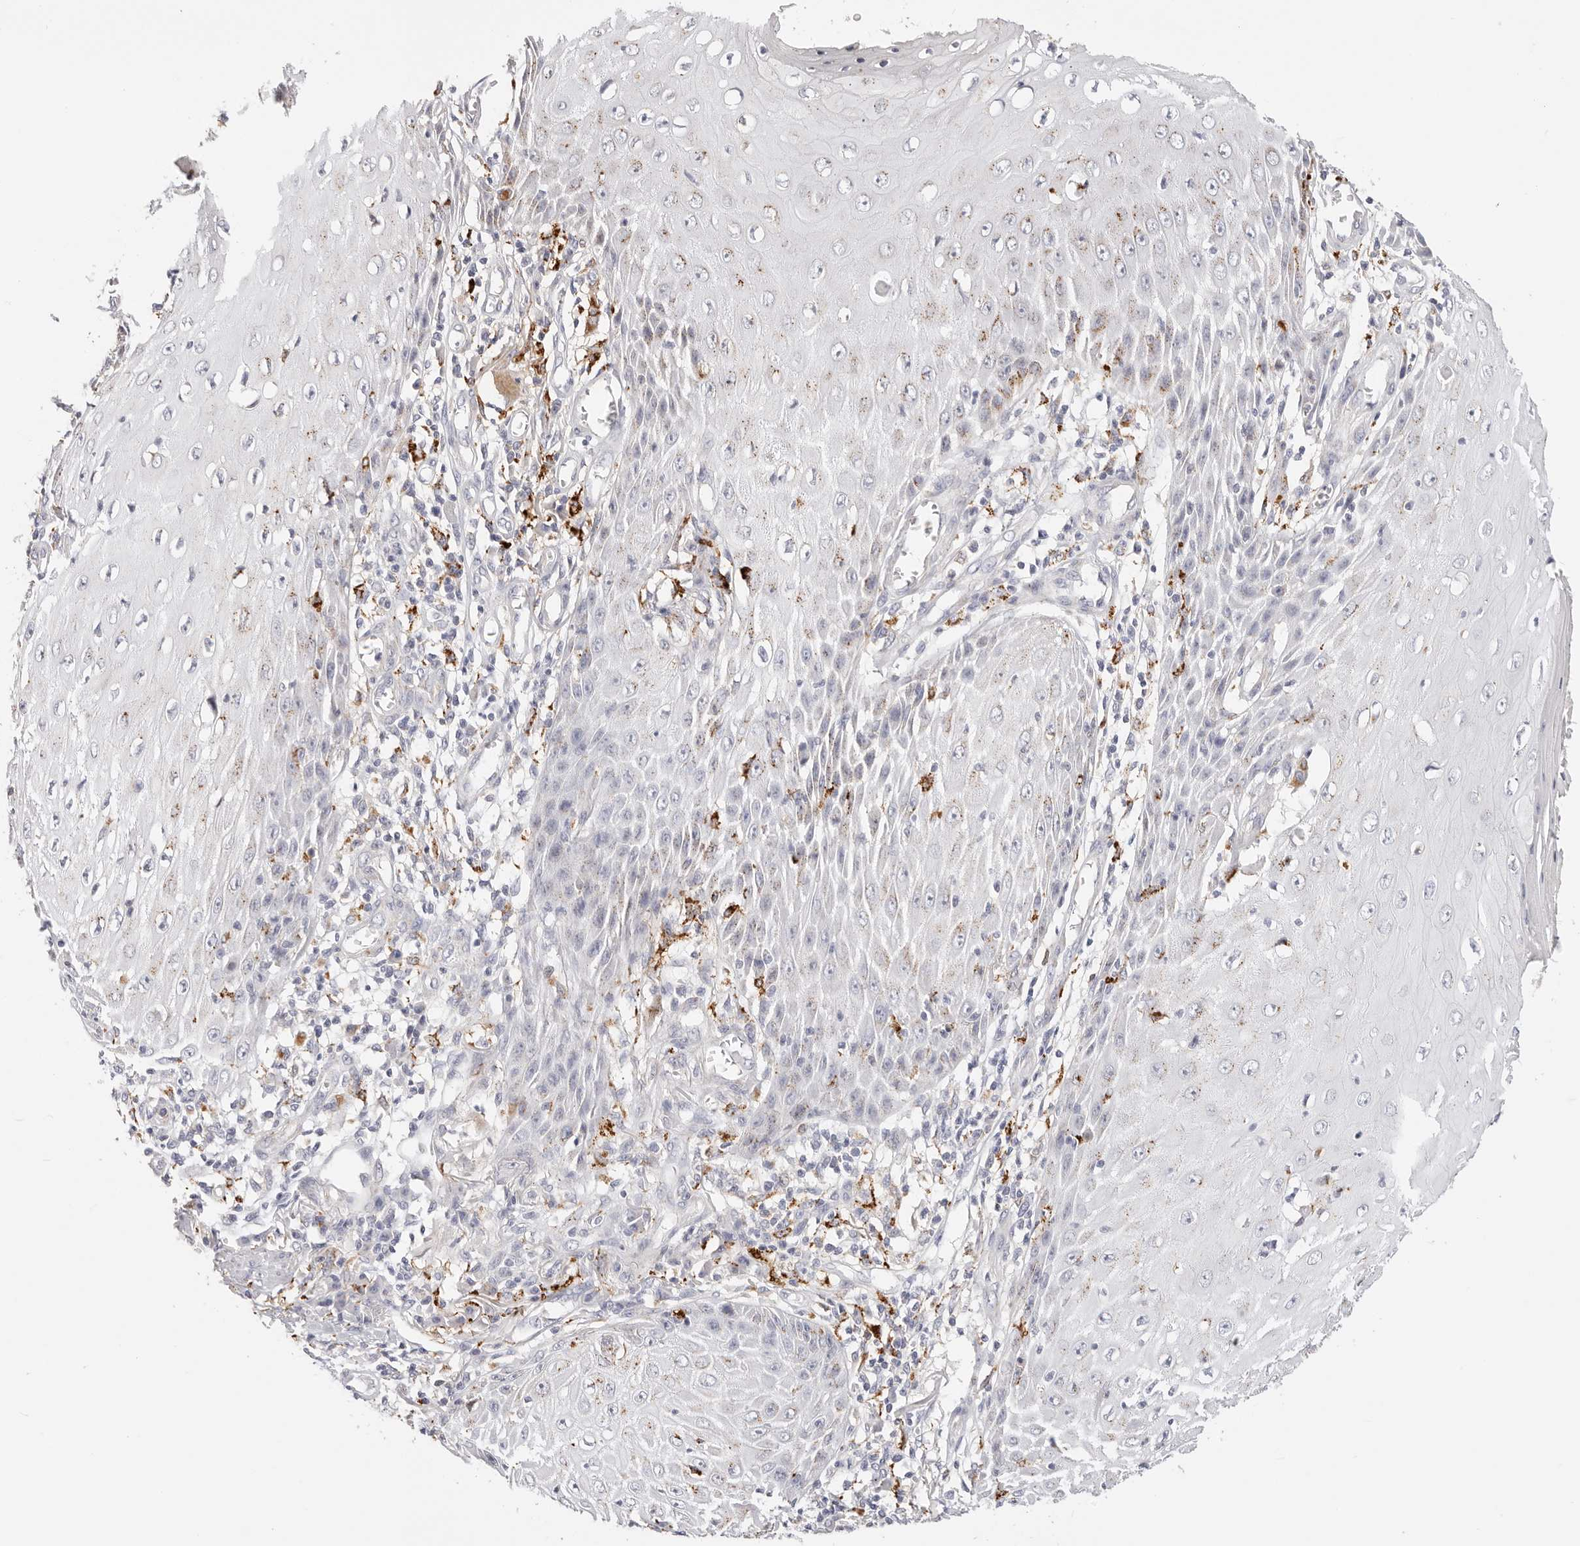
{"staining": {"intensity": "weak", "quantity": "<25%", "location": "cytoplasmic/membranous"}, "tissue": "skin cancer", "cell_type": "Tumor cells", "image_type": "cancer", "snomed": [{"axis": "morphology", "description": "Squamous cell carcinoma, NOS"}, {"axis": "topography", "description": "Skin"}], "caption": "Squamous cell carcinoma (skin) was stained to show a protein in brown. There is no significant expression in tumor cells. (DAB (3,3'-diaminobenzidine) immunohistochemistry (IHC), high magnification).", "gene": "STKLD1", "patient": {"sex": "female", "age": 73}}